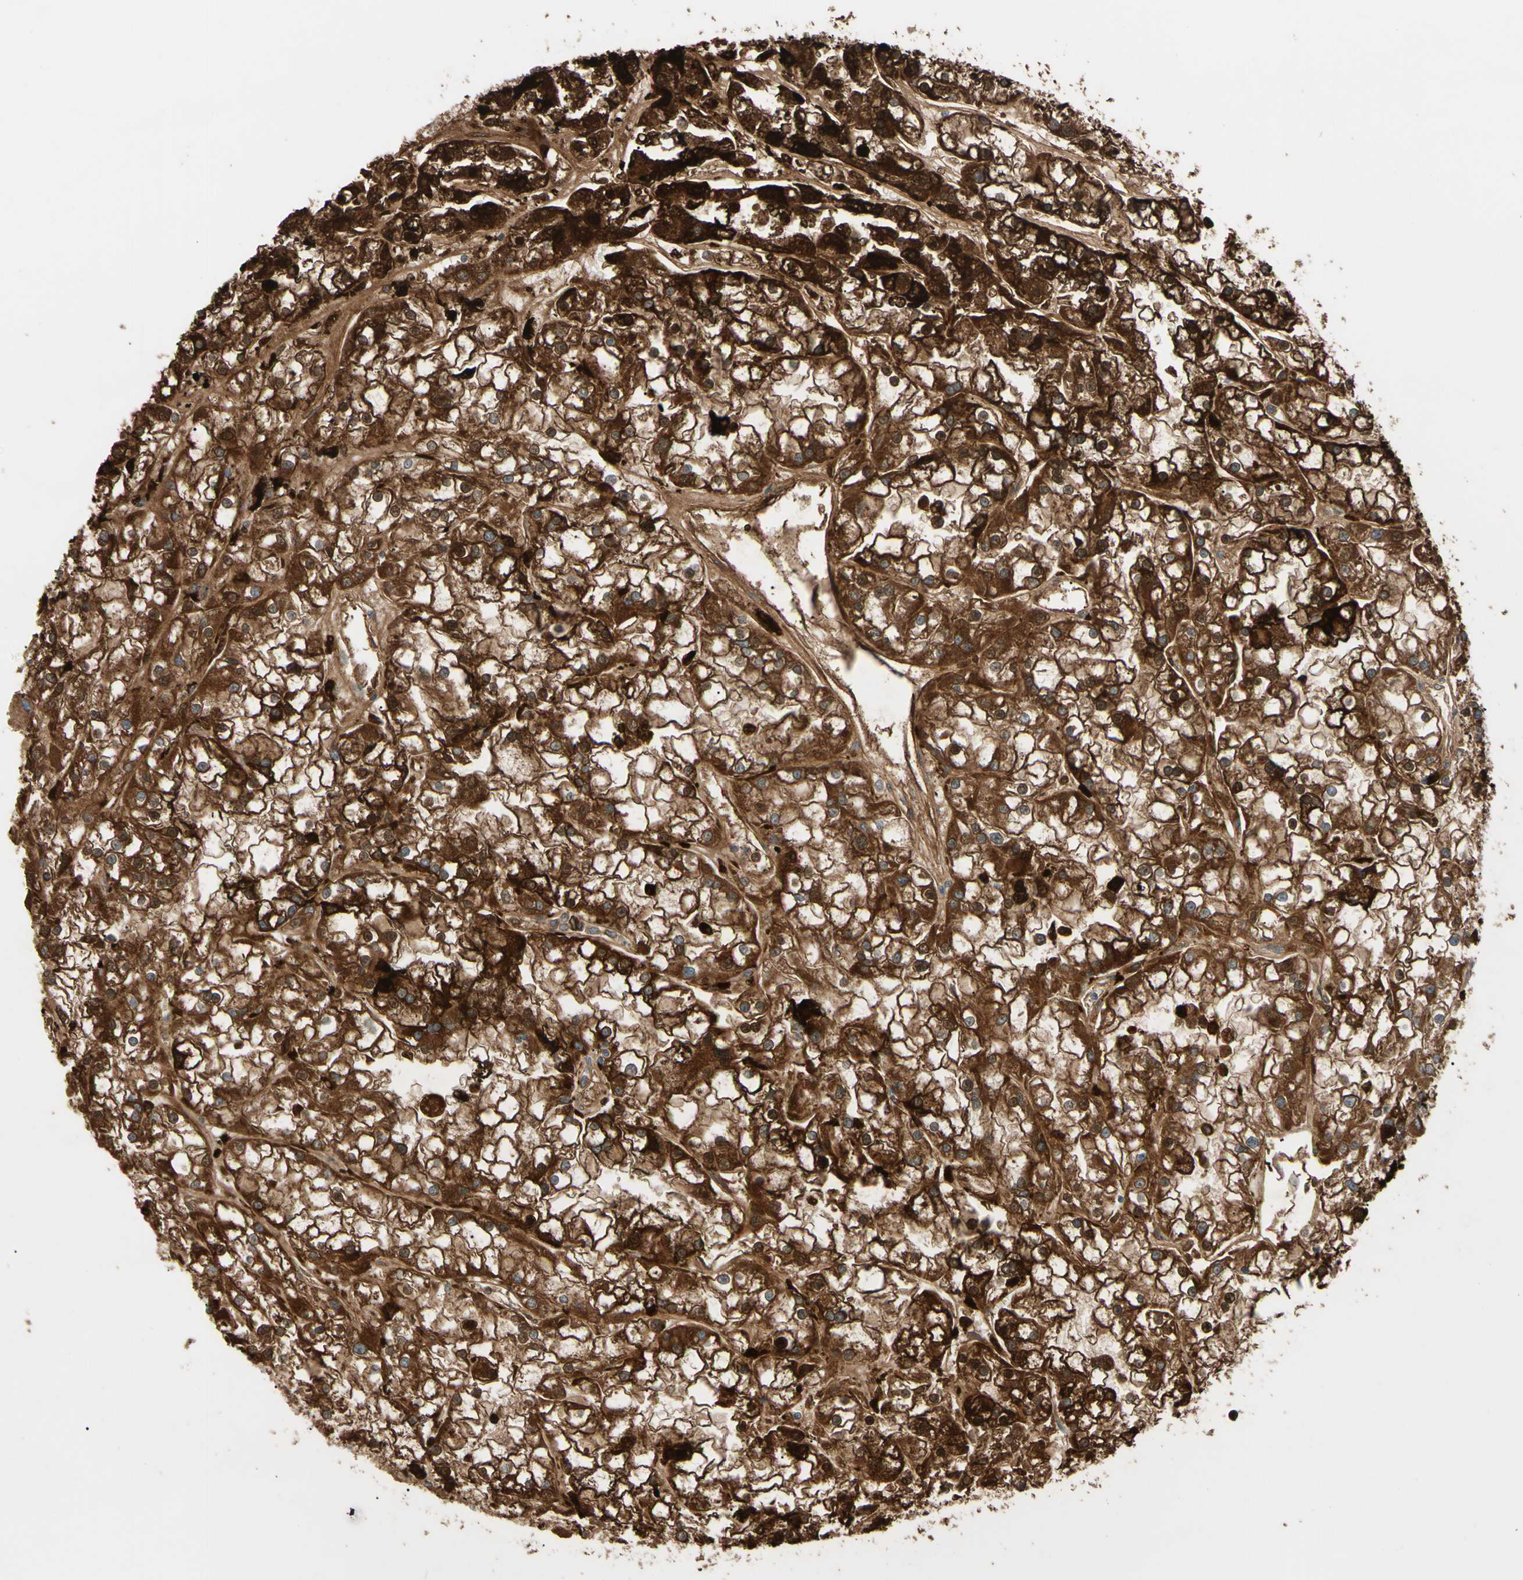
{"staining": {"intensity": "strong", "quantity": ">75%", "location": "cytoplasmic/membranous"}, "tissue": "renal cancer", "cell_type": "Tumor cells", "image_type": "cancer", "snomed": [{"axis": "morphology", "description": "Adenocarcinoma, NOS"}, {"axis": "topography", "description": "Kidney"}], "caption": "Immunohistochemistry micrograph of neoplastic tissue: human adenocarcinoma (renal) stained using immunohistochemistry displays high levels of strong protein expression localized specifically in the cytoplasmic/membranous of tumor cells, appearing as a cytoplasmic/membranous brown color.", "gene": "PTPN12", "patient": {"sex": "female", "age": 52}}